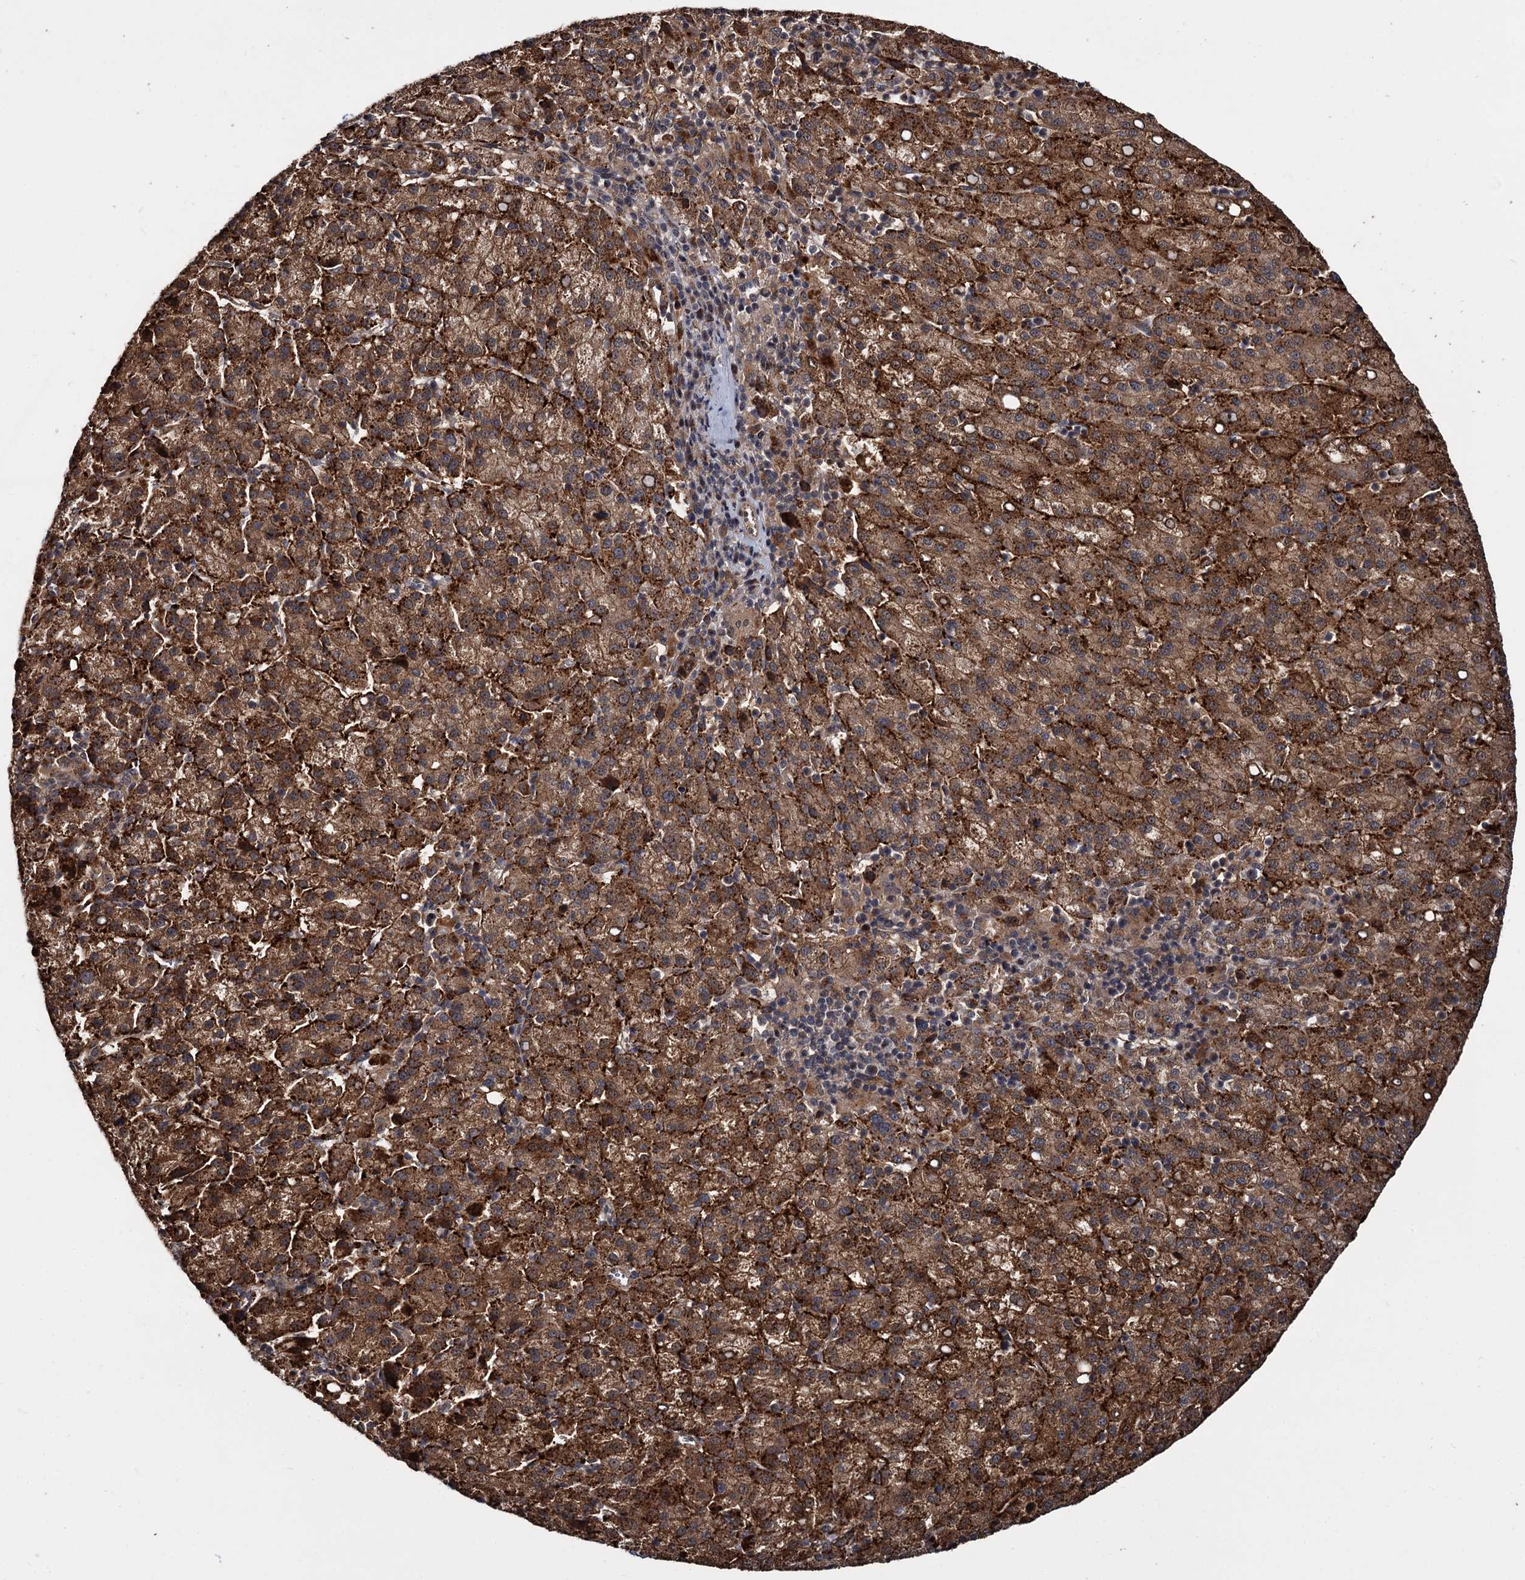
{"staining": {"intensity": "moderate", "quantity": ">75%", "location": "cytoplasmic/membranous"}, "tissue": "liver cancer", "cell_type": "Tumor cells", "image_type": "cancer", "snomed": [{"axis": "morphology", "description": "Carcinoma, Hepatocellular, NOS"}, {"axis": "topography", "description": "Liver"}], "caption": "Moderate cytoplasmic/membranous positivity for a protein is appreciated in about >75% of tumor cells of hepatocellular carcinoma (liver) using immunohistochemistry (IHC).", "gene": "CEP192", "patient": {"sex": "female", "age": 58}}